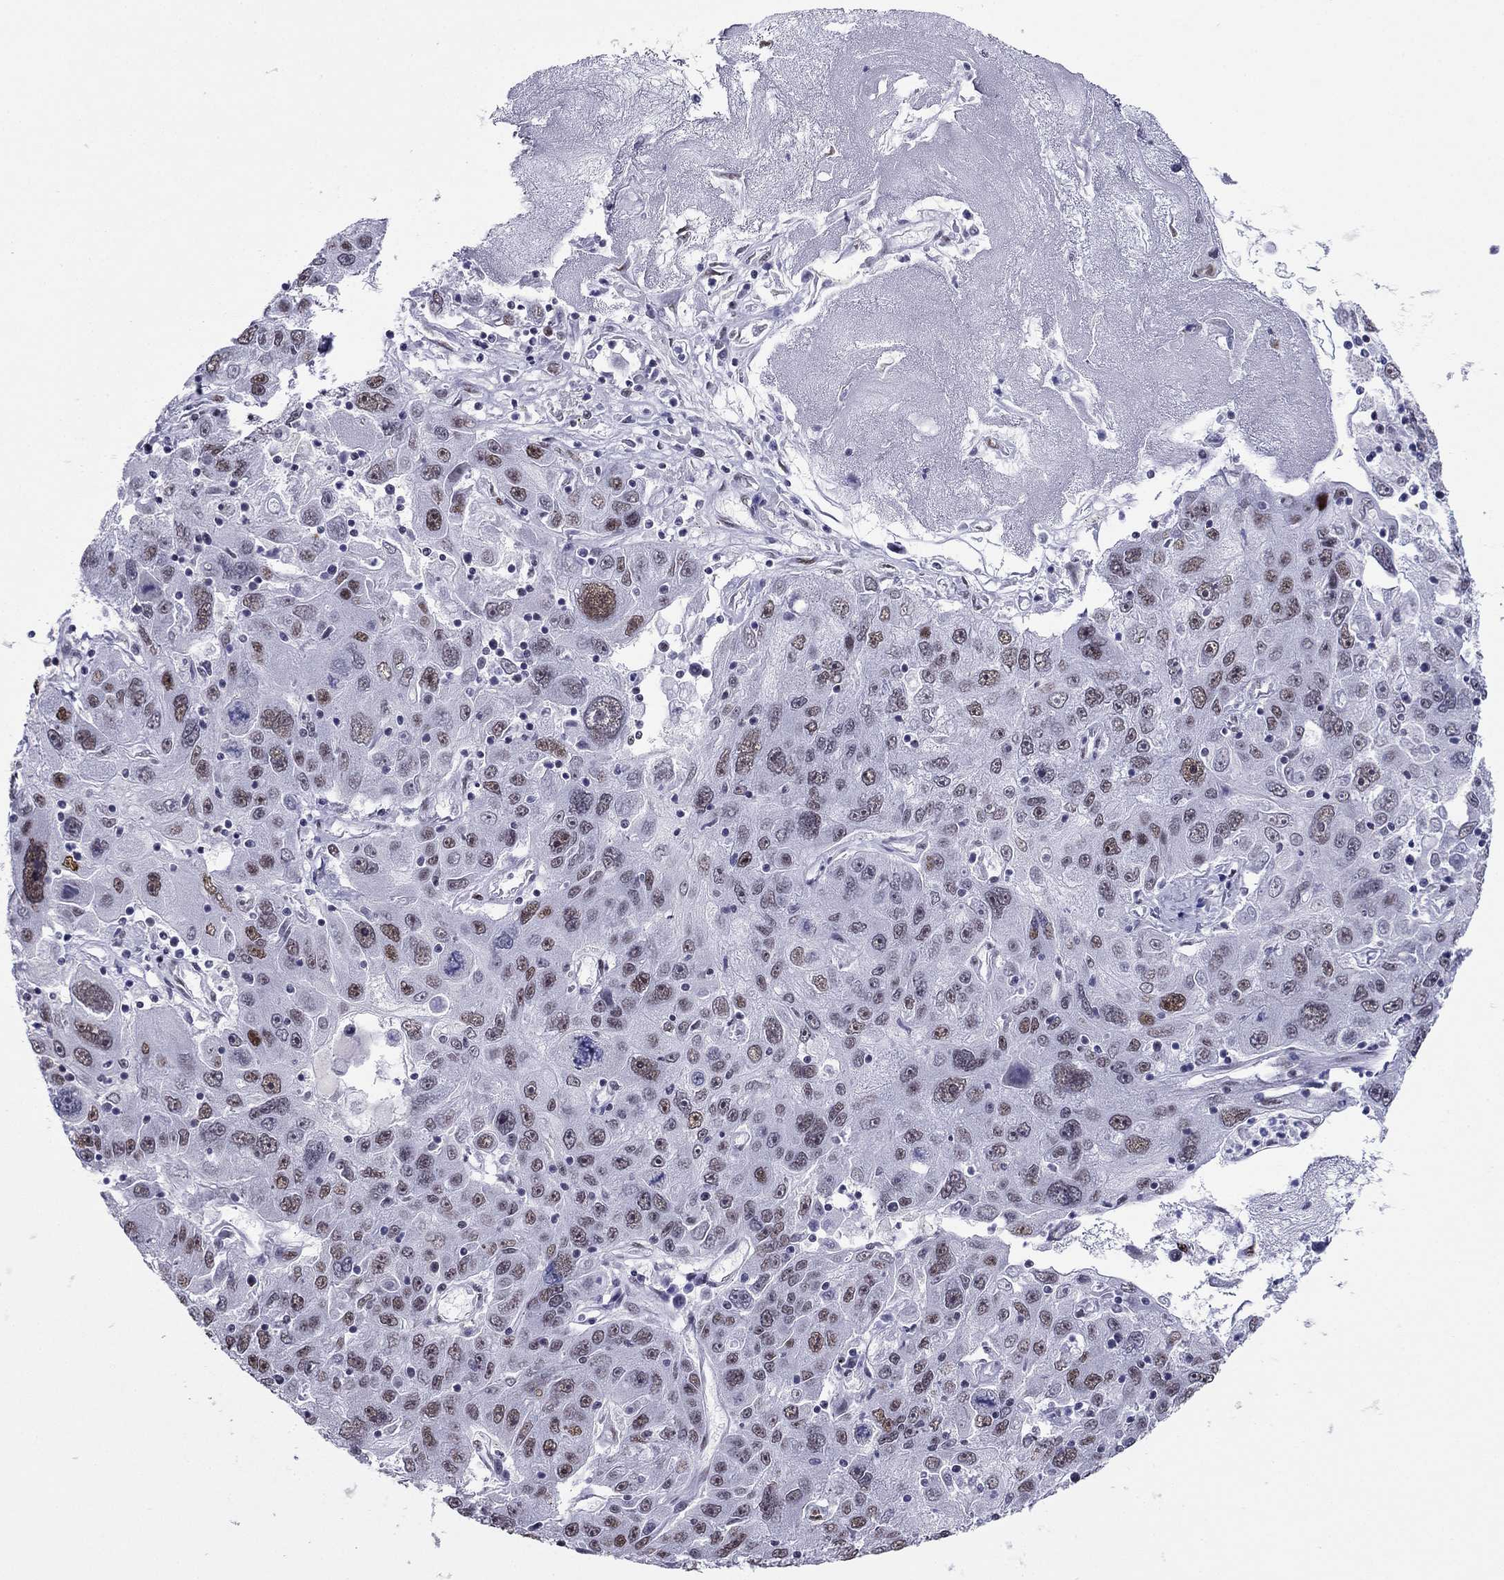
{"staining": {"intensity": "moderate", "quantity": "25%-75%", "location": "nuclear"}, "tissue": "stomach cancer", "cell_type": "Tumor cells", "image_type": "cancer", "snomed": [{"axis": "morphology", "description": "Adenocarcinoma, NOS"}, {"axis": "topography", "description": "Stomach"}], "caption": "Immunohistochemistry (DAB) staining of adenocarcinoma (stomach) demonstrates moderate nuclear protein expression in about 25%-75% of tumor cells.", "gene": "PPM1G", "patient": {"sex": "male", "age": 56}}